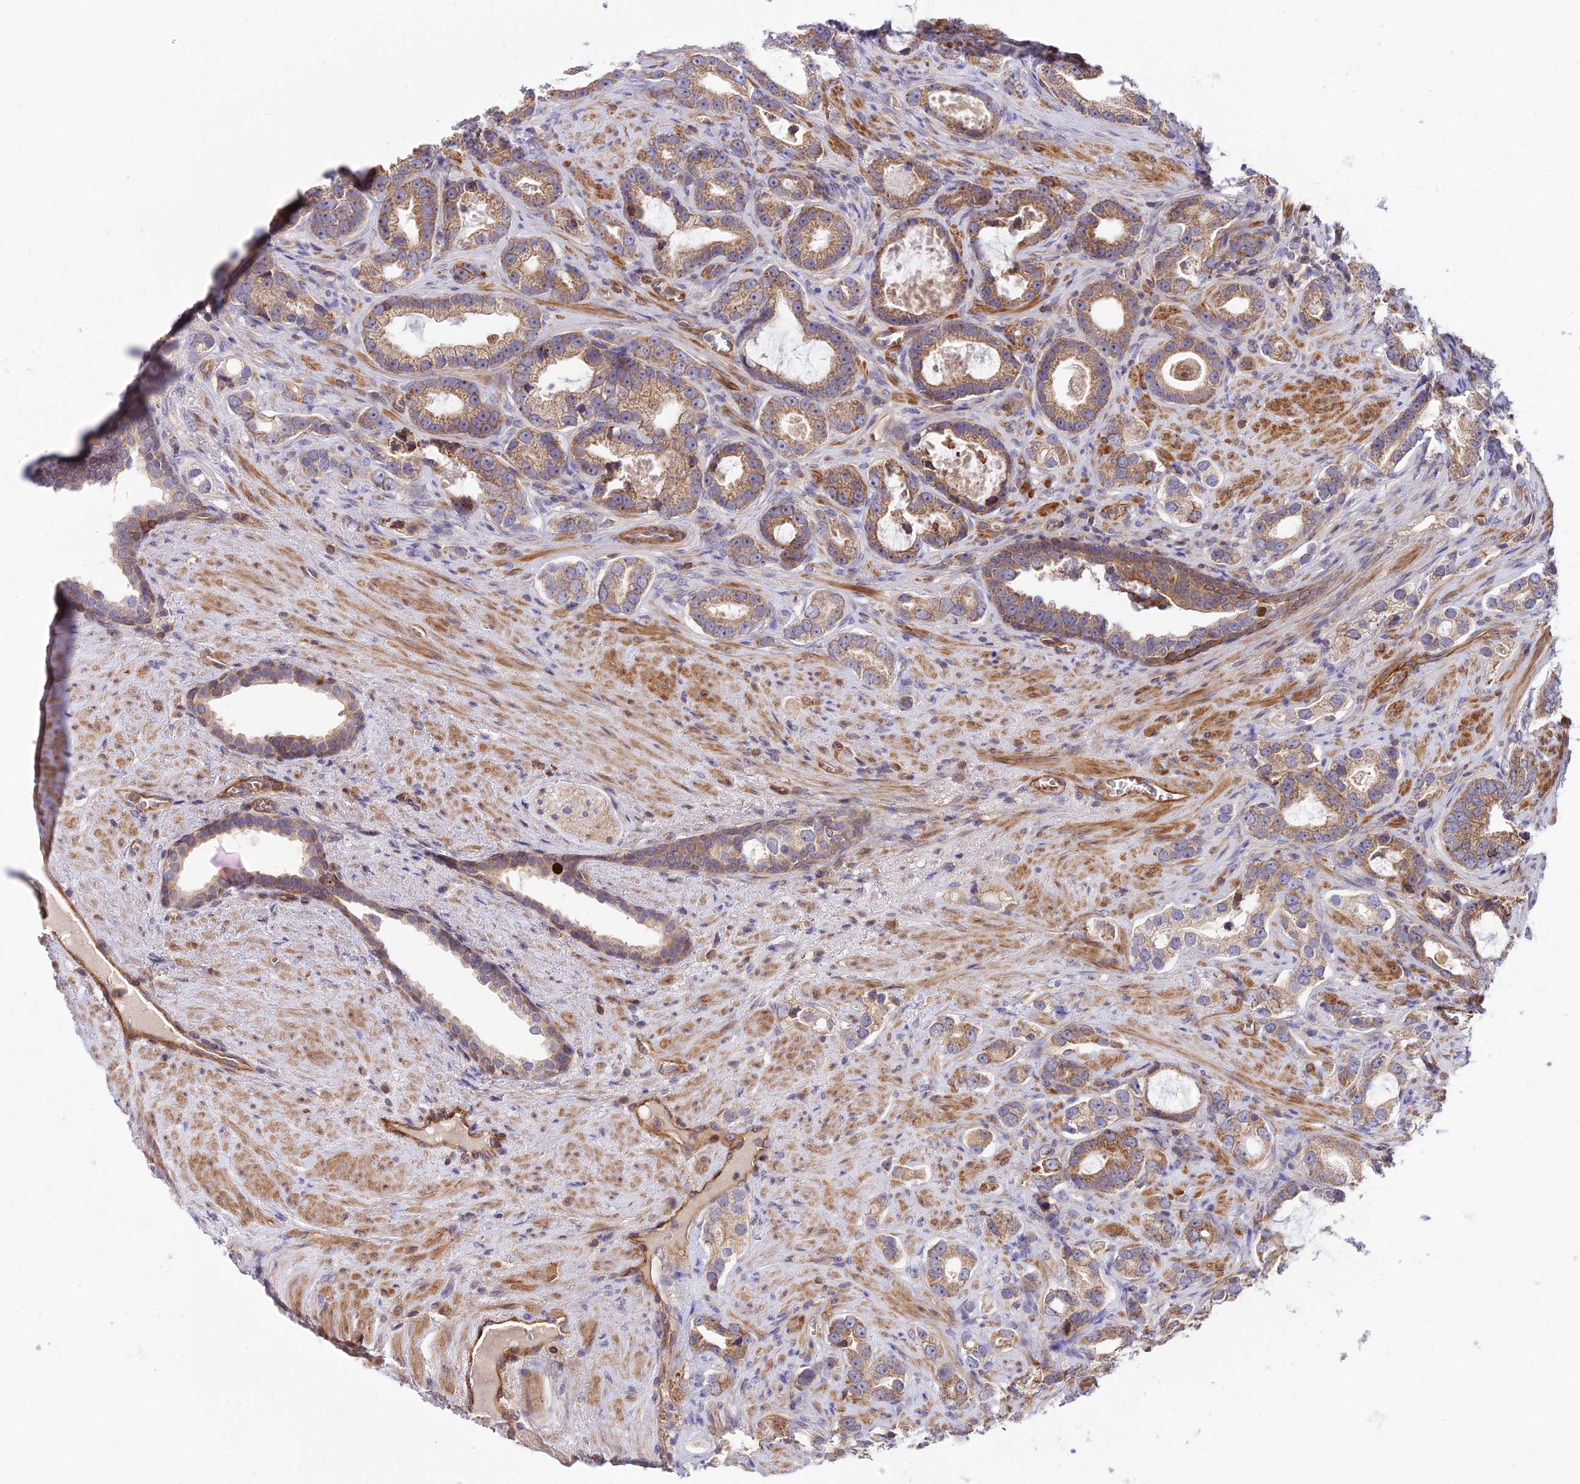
{"staining": {"intensity": "moderate", "quantity": ">75%", "location": "cytoplasmic/membranous"}, "tissue": "prostate cancer", "cell_type": "Tumor cells", "image_type": "cancer", "snomed": [{"axis": "morphology", "description": "Adenocarcinoma, High grade"}, {"axis": "topography", "description": "Prostate"}], "caption": "A brown stain shows moderate cytoplasmic/membranous staining of a protein in human high-grade adenocarcinoma (prostate) tumor cells.", "gene": "TRIM43B", "patient": {"sex": "male", "age": 67}}